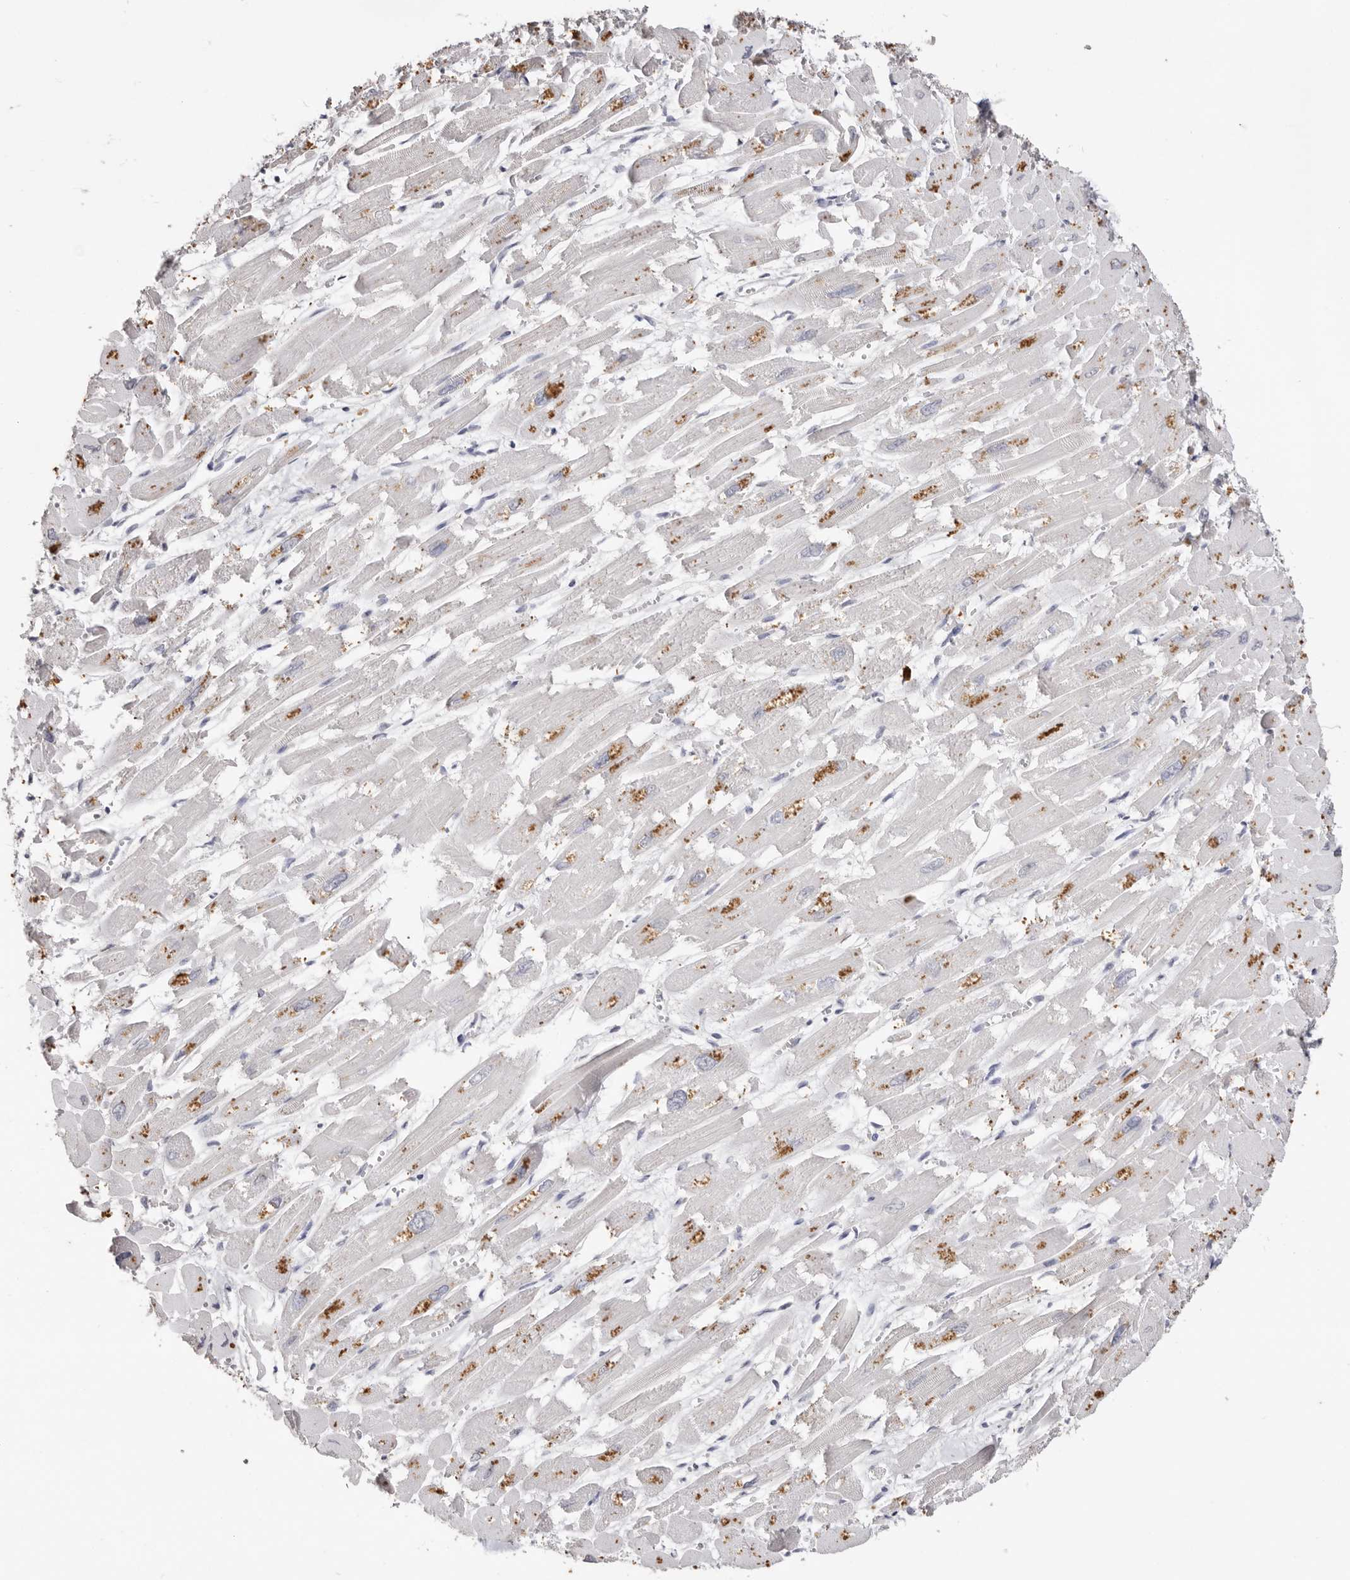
{"staining": {"intensity": "moderate", "quantity": ">75%", "location": "cytoplasmic/membranous"}, "tissue": "heart muscle", "cell_type": "Cardiomyocytes", "image_type": "normal", "snomed": [{"axis": "morphology", "description": "Normal tissue, NOS"}, {"axis": "topography", "description": "Heart"}], "caption": "Heart muscle stained with immunohistochemistry (IHC) shows moderate cytoplasmic/membranous staining in approximately >75% of cardiomyocytes.", "gene": "LGALS7B", "patient": {"sex": "male", "age": 54}}